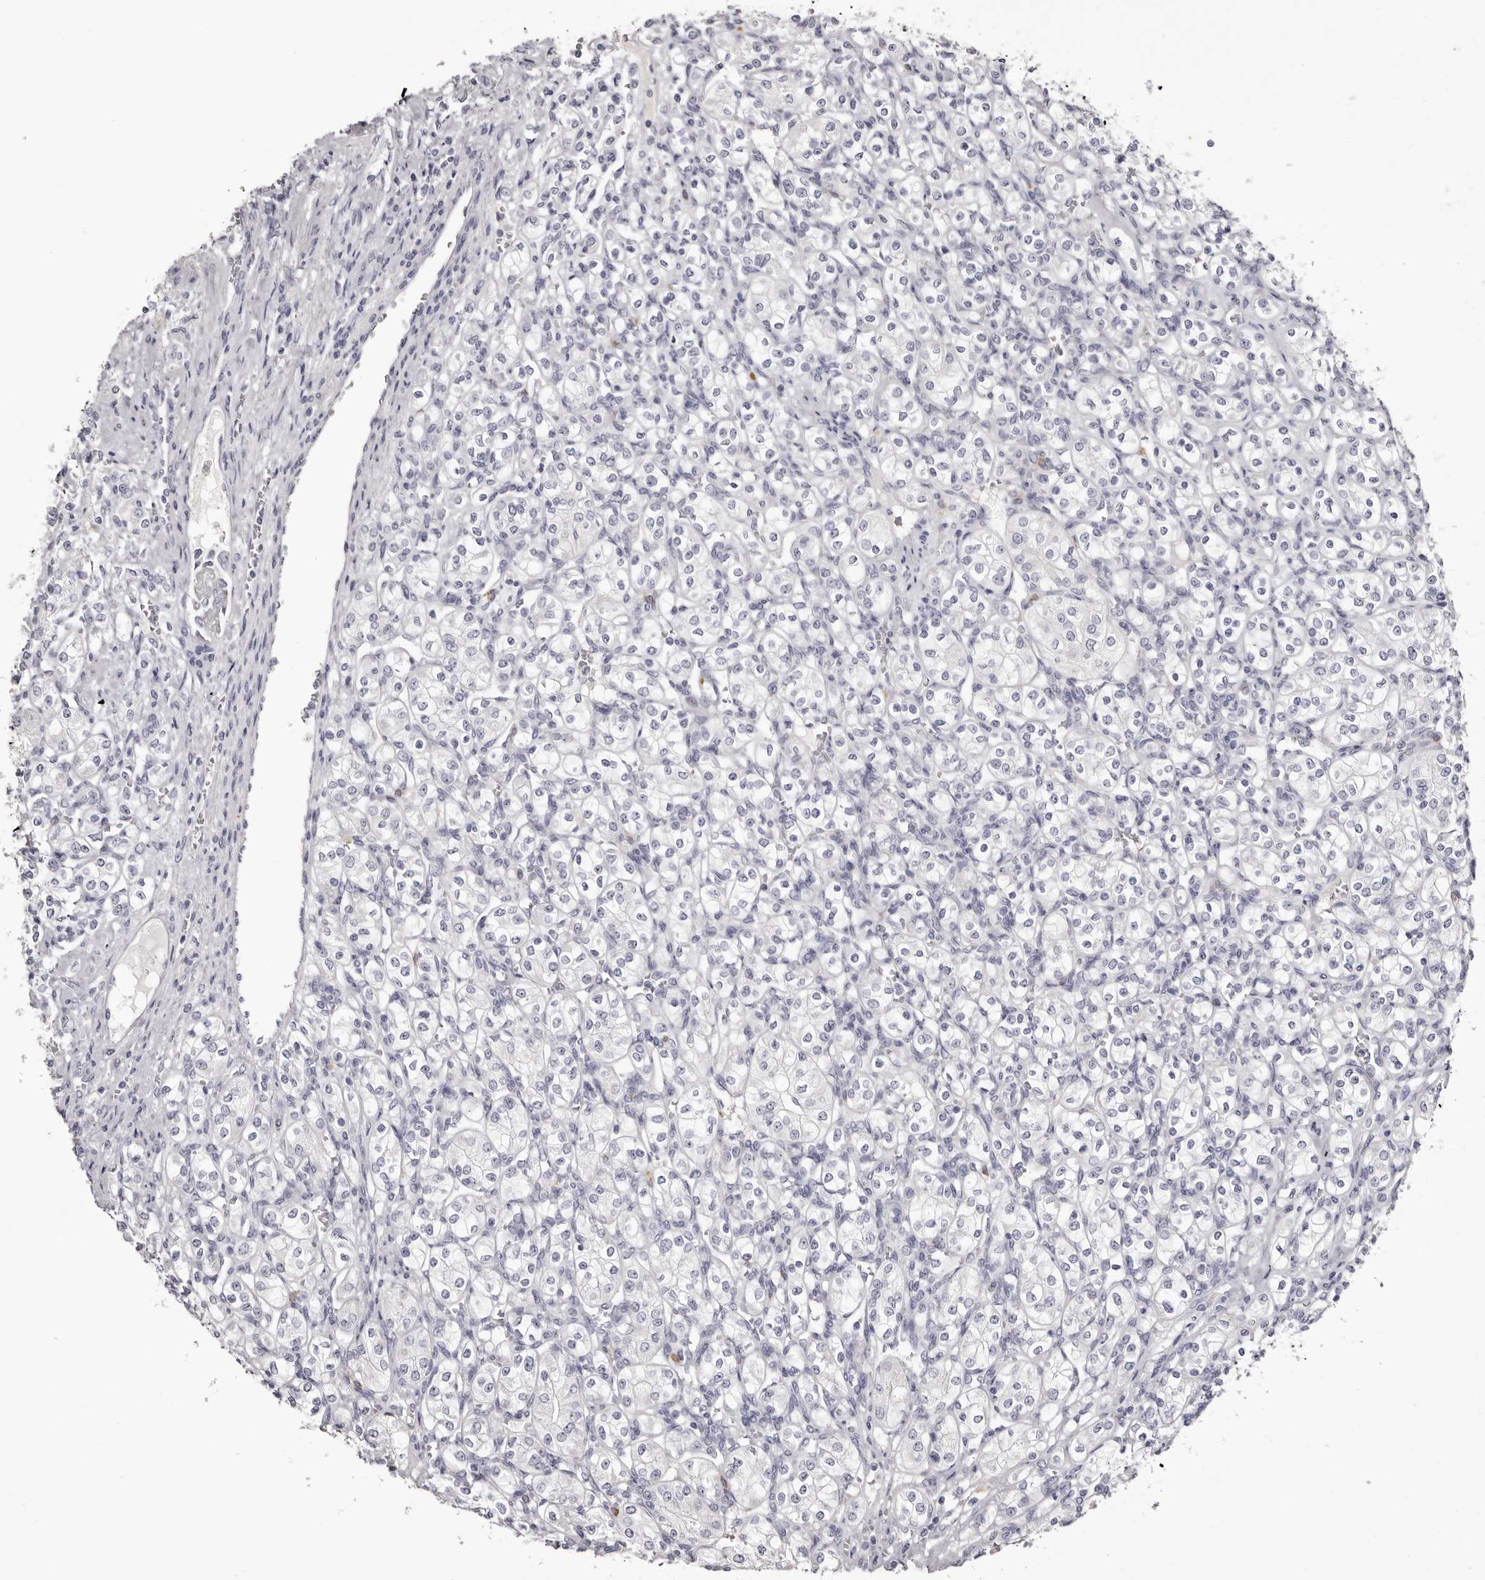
{"staining": {"intensity": "negative", "quantity": "none", "location": "none"}, "tissue": "renal cancer", "cell_type": "Tumor cells", "image_type": "cancer", "snomed": [{"axis": "morphology", "description": "Adenocarcinoma, NOS"}, {"axis": "topography", "description": "Kidney"}], "caption": "DAB immunohistochemical staining of renal cancer (adenocarcinoma) demonstrates no significant expression in tumor cells.", "gene": "CA6", "patient": {"sex": "male", "age": 77}}